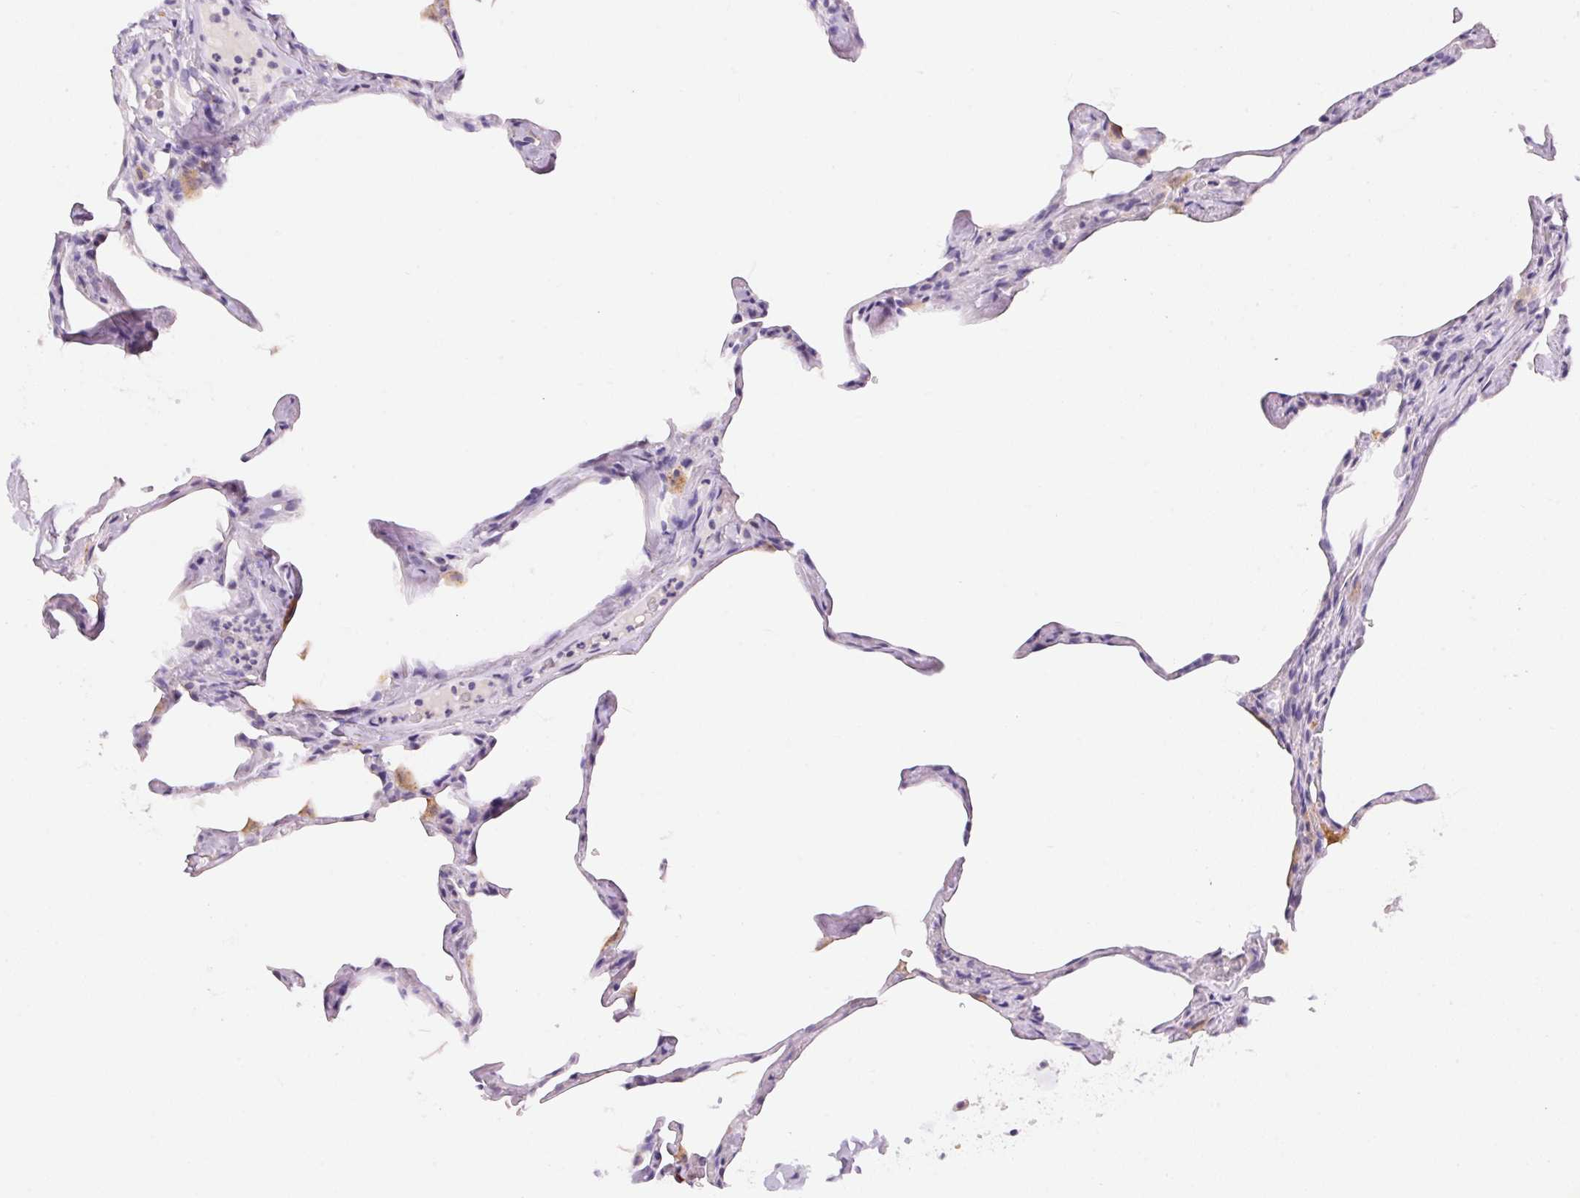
{"staining": {"intensity": "negative", "quantity": "none", "location": "none"}, "tissue": "lung", "cell_type": "Alveolar cells", "image_type": "normal", "snomed": [{"axis": "morphology", "description": "Normal tissue, NOS"}, {"axis": "topography", "description": "Lung"}], "caption": "DAB immunohistochemical staining of benign human lung exhibits no significant expression in alveolar cells.", "gene": "PNLIPRP3", "patient": {"sex": "male", "age": 65}}